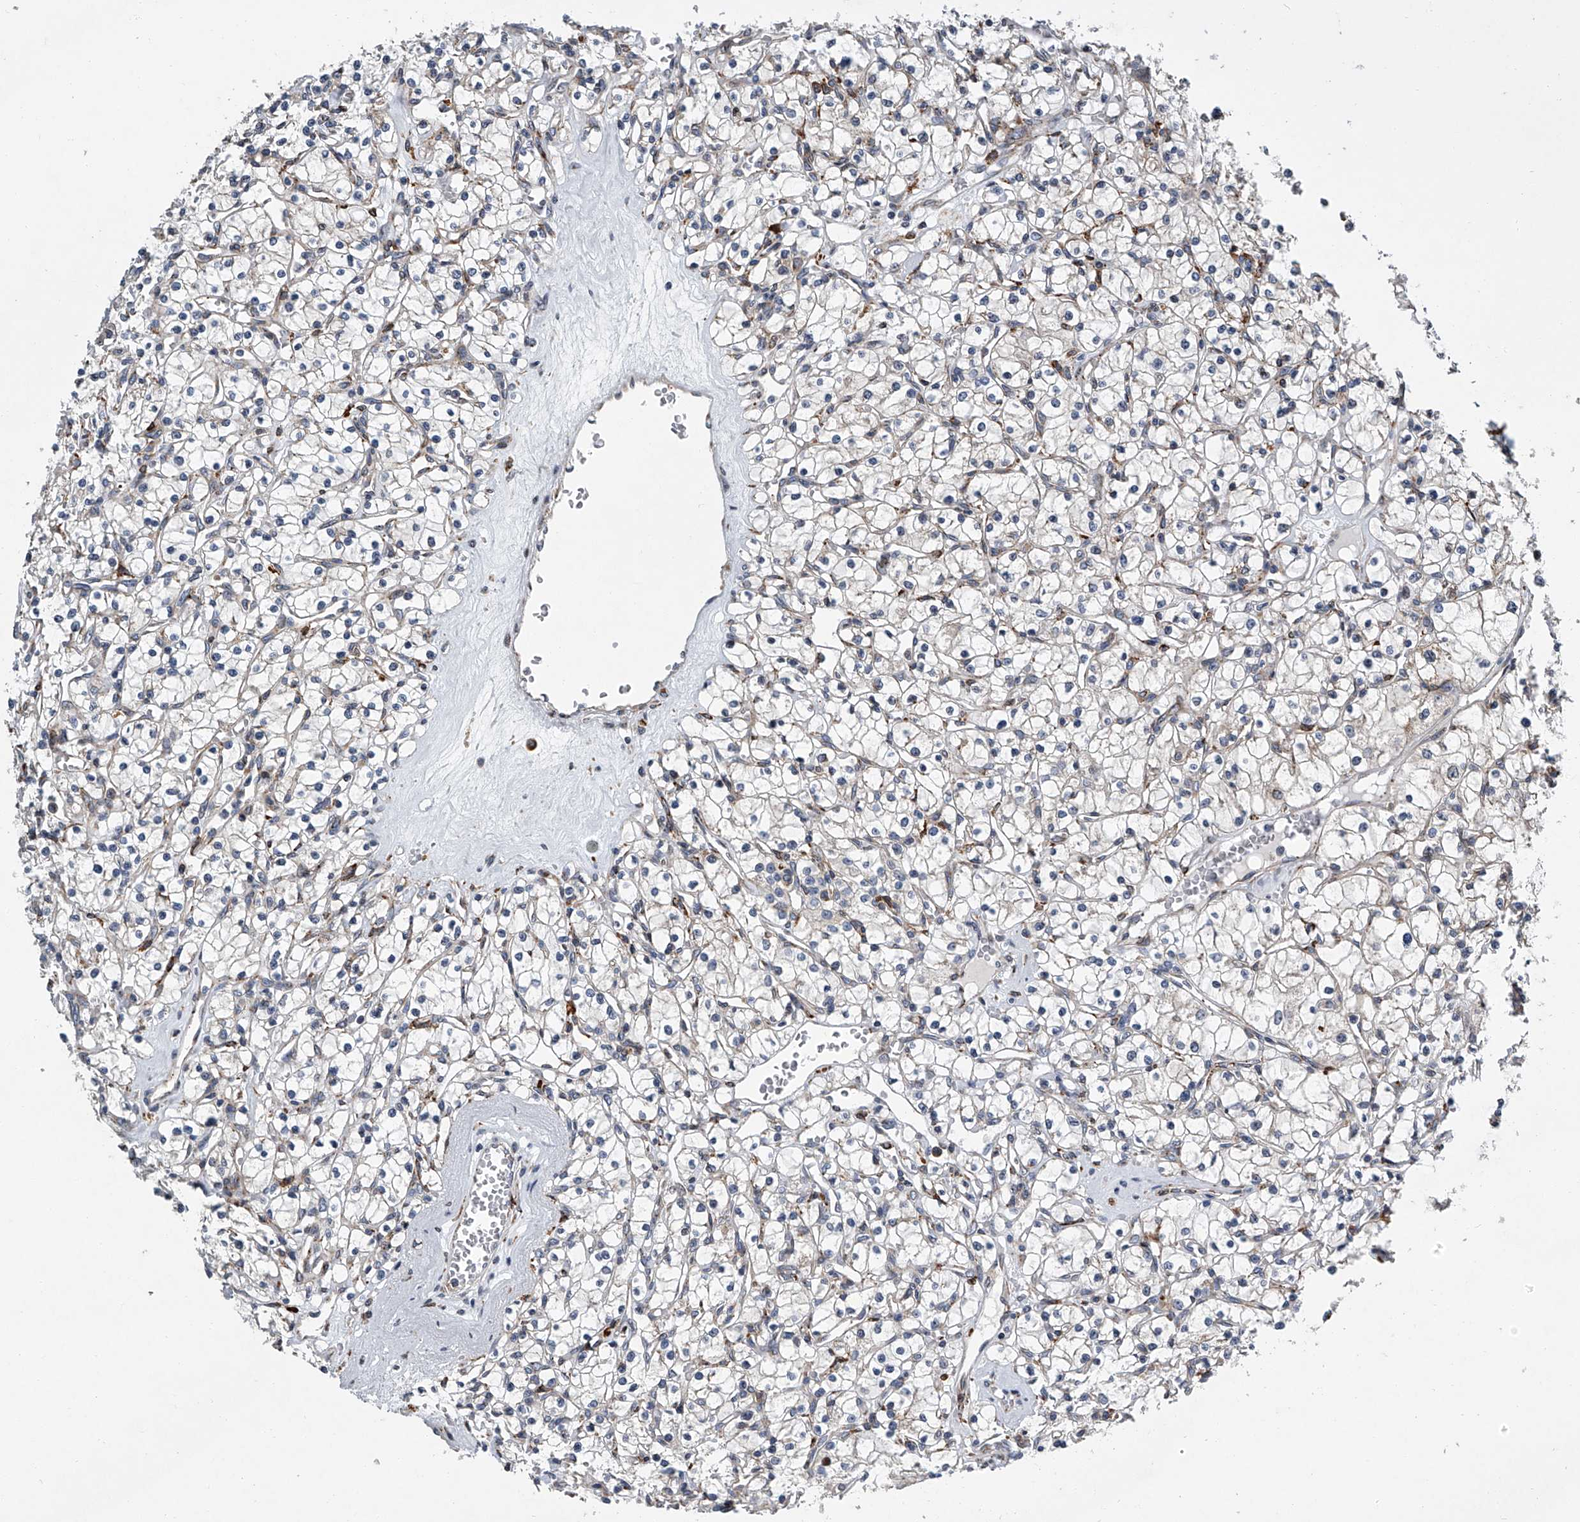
{"staining": {"intensity": "negative", "quantity": "none", "location": "none"}, "tissue": "renal cancer", "cell_type": "Tumor cells", "image_type": "cancer", "snomed": [{"axis": "morphology", "description": "Adenocarcinoma, NOS"}, {"axis": "topography", "description": "Kidney"}], "caption": "Renal cancer (adenocarcinoma) was stained to show a protein in brown. There is no significant staining in tumor cells.", "gene": "TMEM63C", "patient": {"sex": "female", "age": 59}}